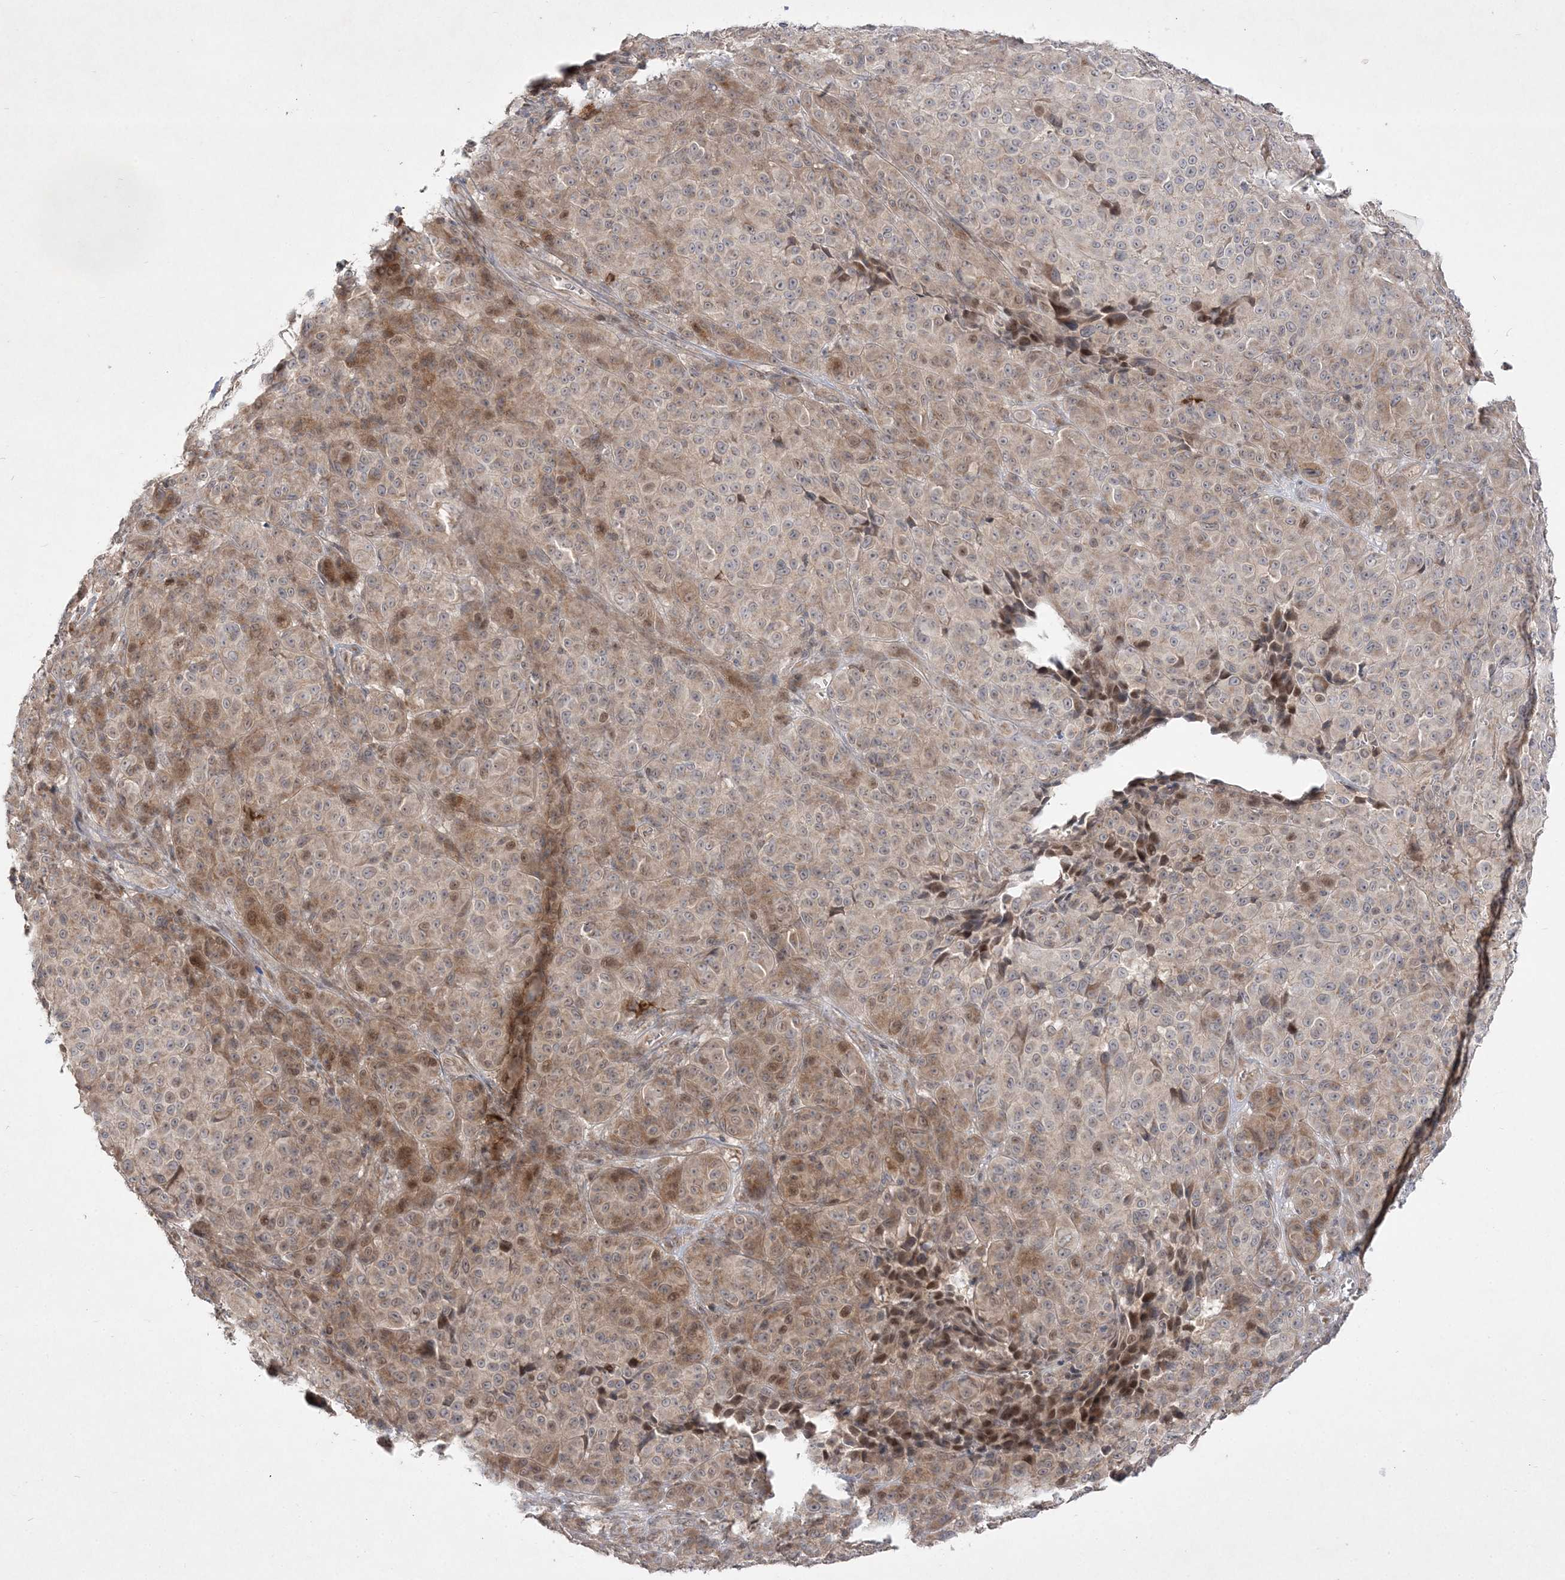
{"staining": {"intensity": "weak", "quantity": "25%-75%", "location": "cytoplasmic/membranous"}, "tissue": "melanoma", "cell_type": "Tumor cells", "image_type": "cancer", "snomed": [{"axis": "morphology", "description": "Malignant melanoma, NOS"}, {"axis": "topography", "description": "Skin"}], "caption": "Tumor cells exhibit low levels of weak cytoplasmic/membranous staining in about 25%-75% of cells in malignant melanoma.", "gene": "CLNK", "patient": {"sex": "male", "age": 73}}